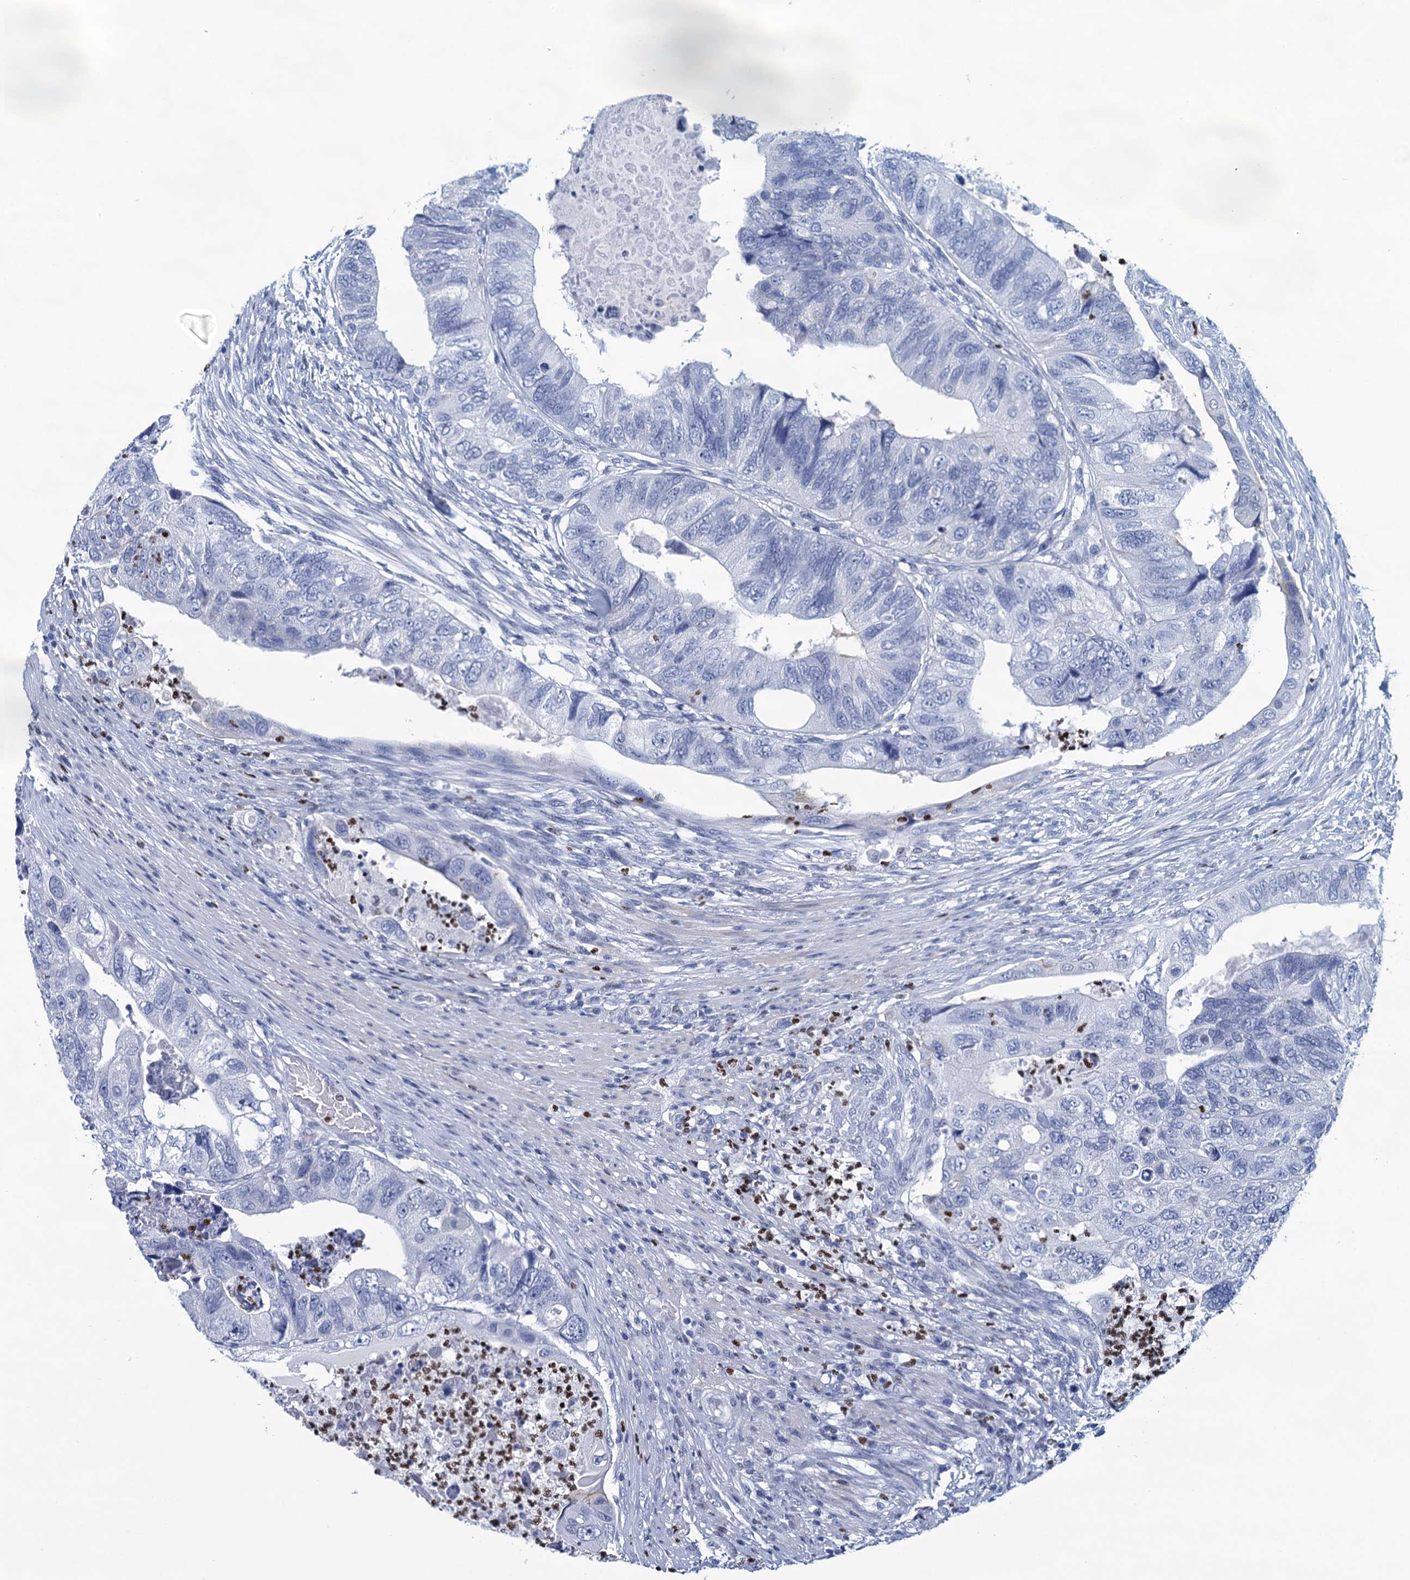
{"staining": {"intensity": "negative", "quantity": "none", "location": "none"}, "tissue": "colorectal cancer", "cell_type": "Tumor cells", "image_type": "cancer", "snomed": [{"axis": "morphology", "description": "Adenocarcinoma, NOS"}, {"axis": "topography", "description": "Rectum"}], "caption": "Immunohistochemistry (IHC) of human colorectal cancer (adenocarcinoma) reveals no positivity in tumor cells. Brightfield microscopy of immunohistochemistry stained with DAB (3,3'-diaminobenzidine) (brown) and hematoxylin (blue), captured at high magnification.", "gene": "RHCG", "patient": {"sex": "male", "age": 63}}